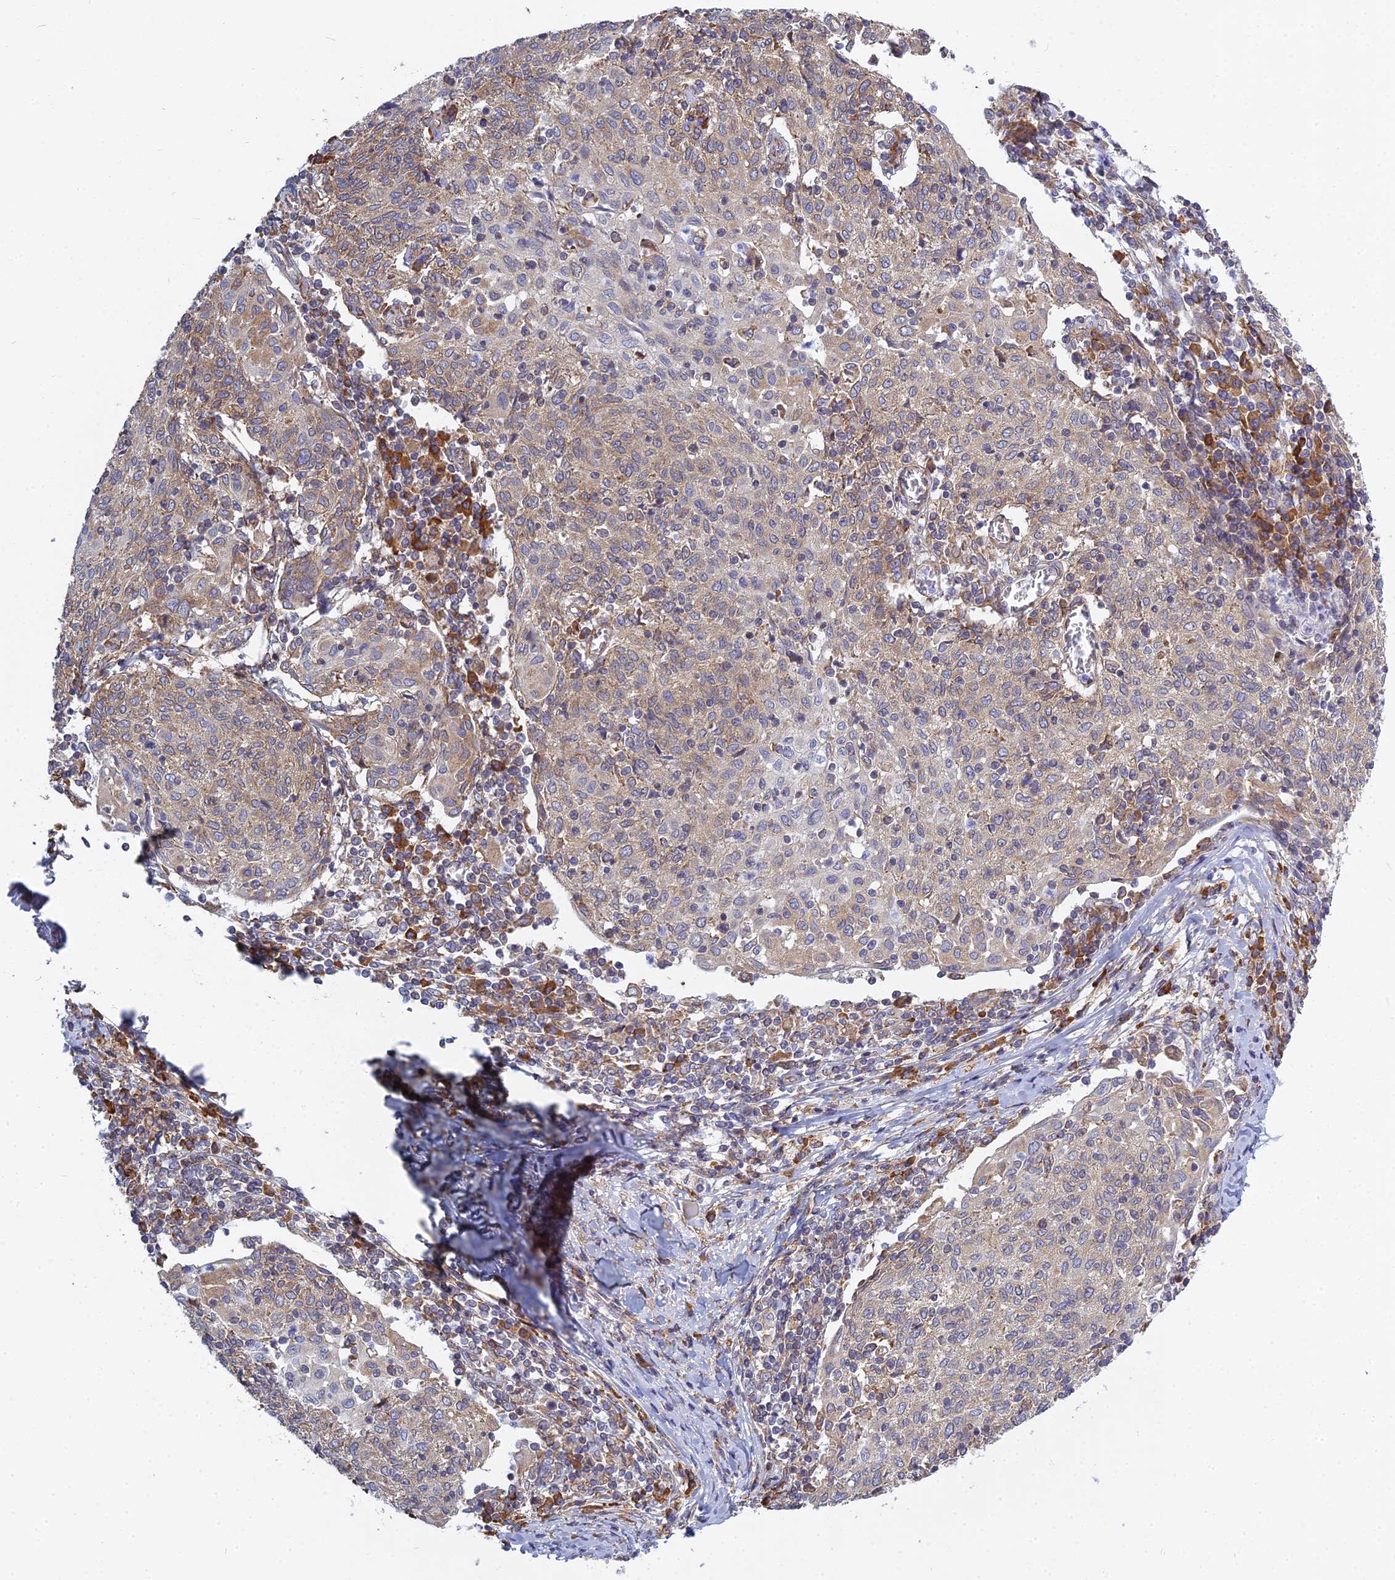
{"staining": {"intensity": "weak", "quantity": "25%-75%", "location": "cytoplasmic/membranous"}, "tissue": "cervical cancer", "cell_type": "Tumor cells", "image_type": "cancer", "snomed": [{"axis": "morphology", "description": "Squamous cell carcinoma, NOS"}, {"axis": "topography", "description": "Cervix"}], "caption": "The immunohistochemical stain highlights weak cytoplasmic/membranous positivity in tumor cells of cervical squamous cell carcinoma tissue. (DAB (3,3'-diaminobenzidine) IHC with brightfield microscopy, high magnification).", "gene": "KIAA1143", "patient": {"sex": "female", "age": 52}}